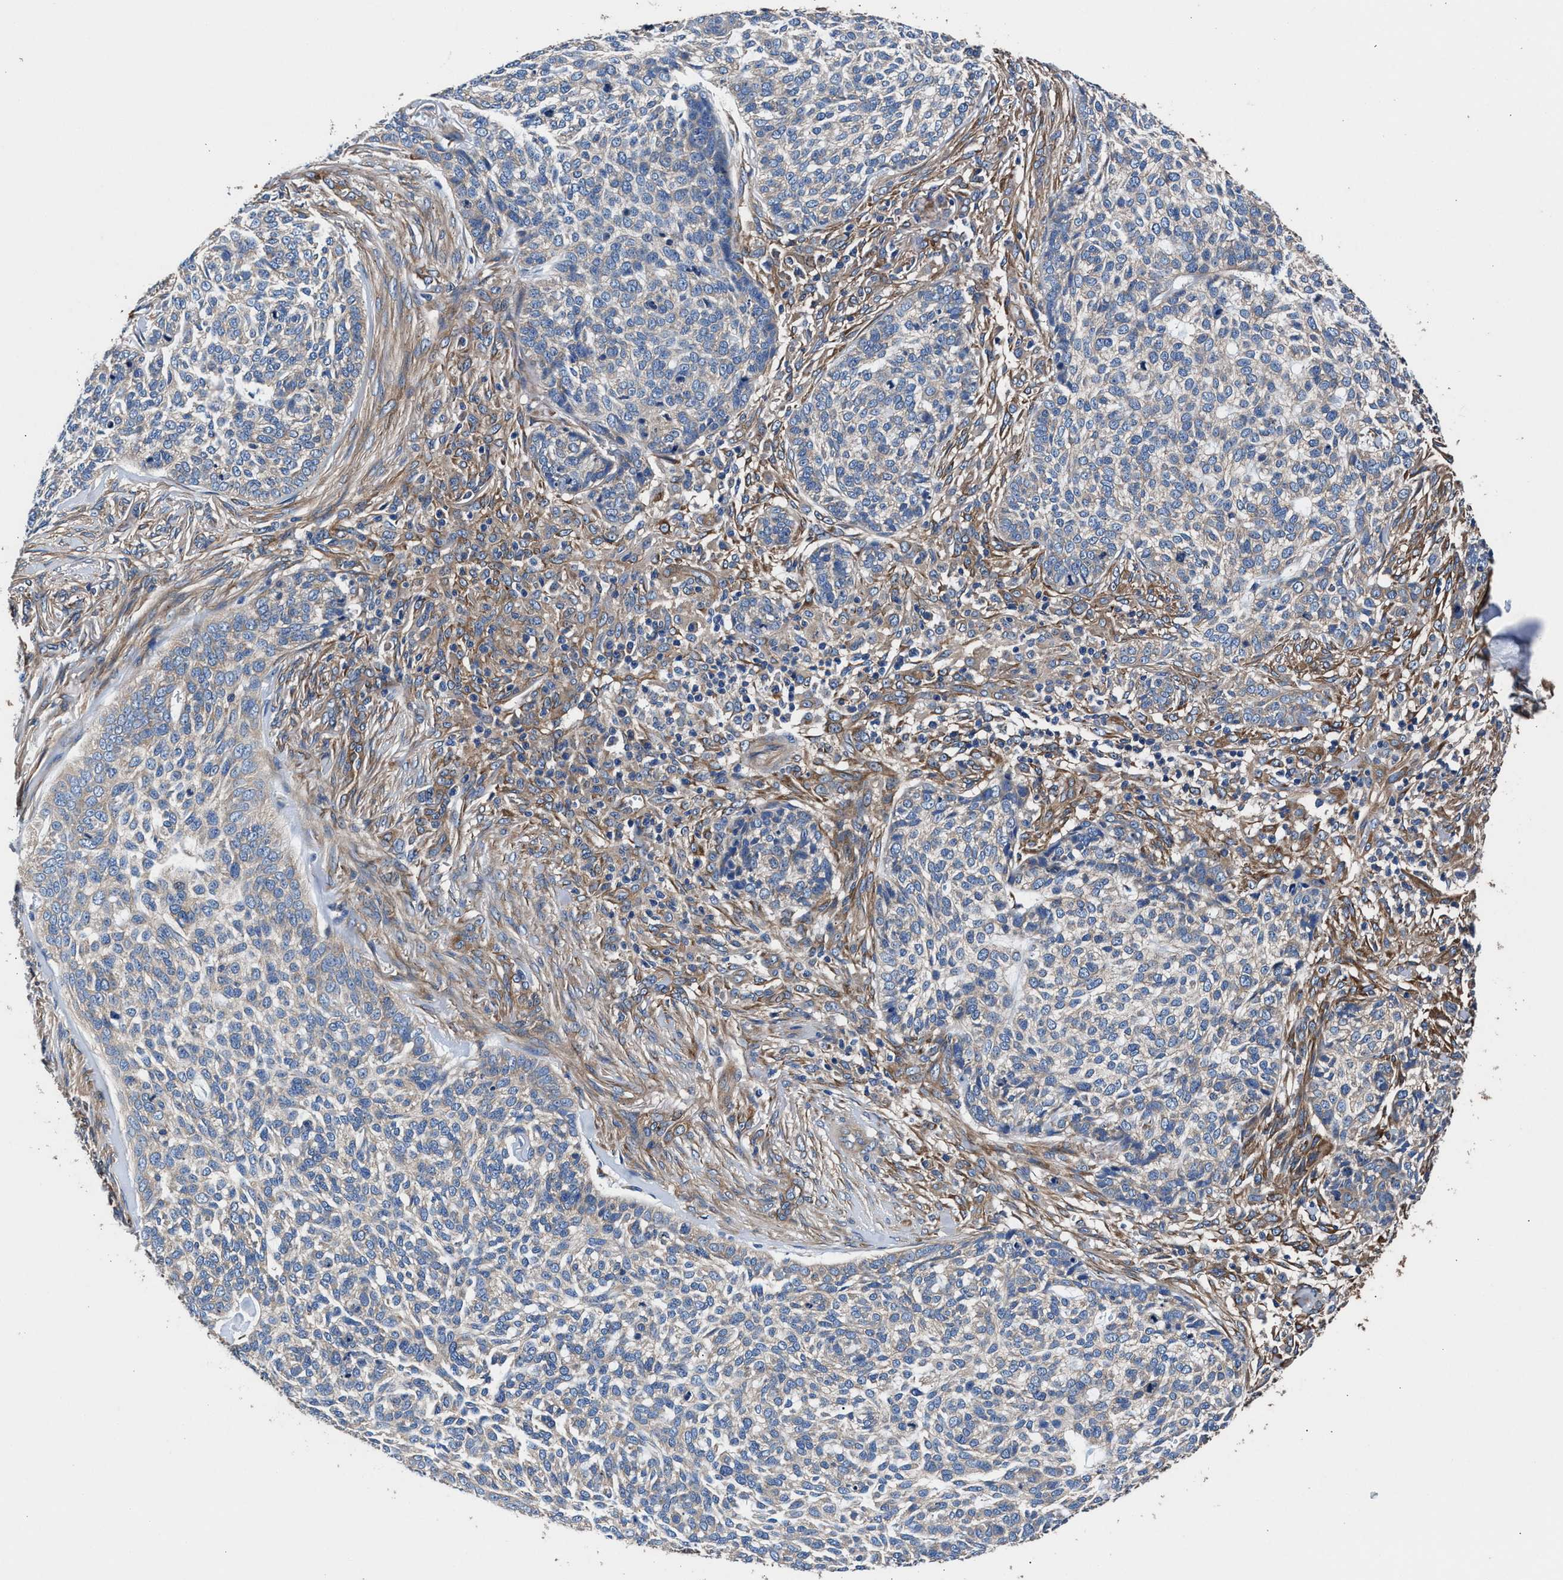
{"staining": {"intensity": "weak", "quantity": "<25%", "location": "cytoplasmic/membranous"}, "tissue": "skin cancer", "cell_type": "Tumor cells", "image_type": "cancer", "snomed": [{"axis": "morphology", "description": "Basal cell carcinoma"}, {"axis": "topography", "description": "Skin"}], "caption": "Immunohistochemical staining of skin cancer (basal cell carcinoma) displays no significant expression in tumor cells.", "gene": "SH3GL1", "patient": {"sex": "female", "age": 64}}